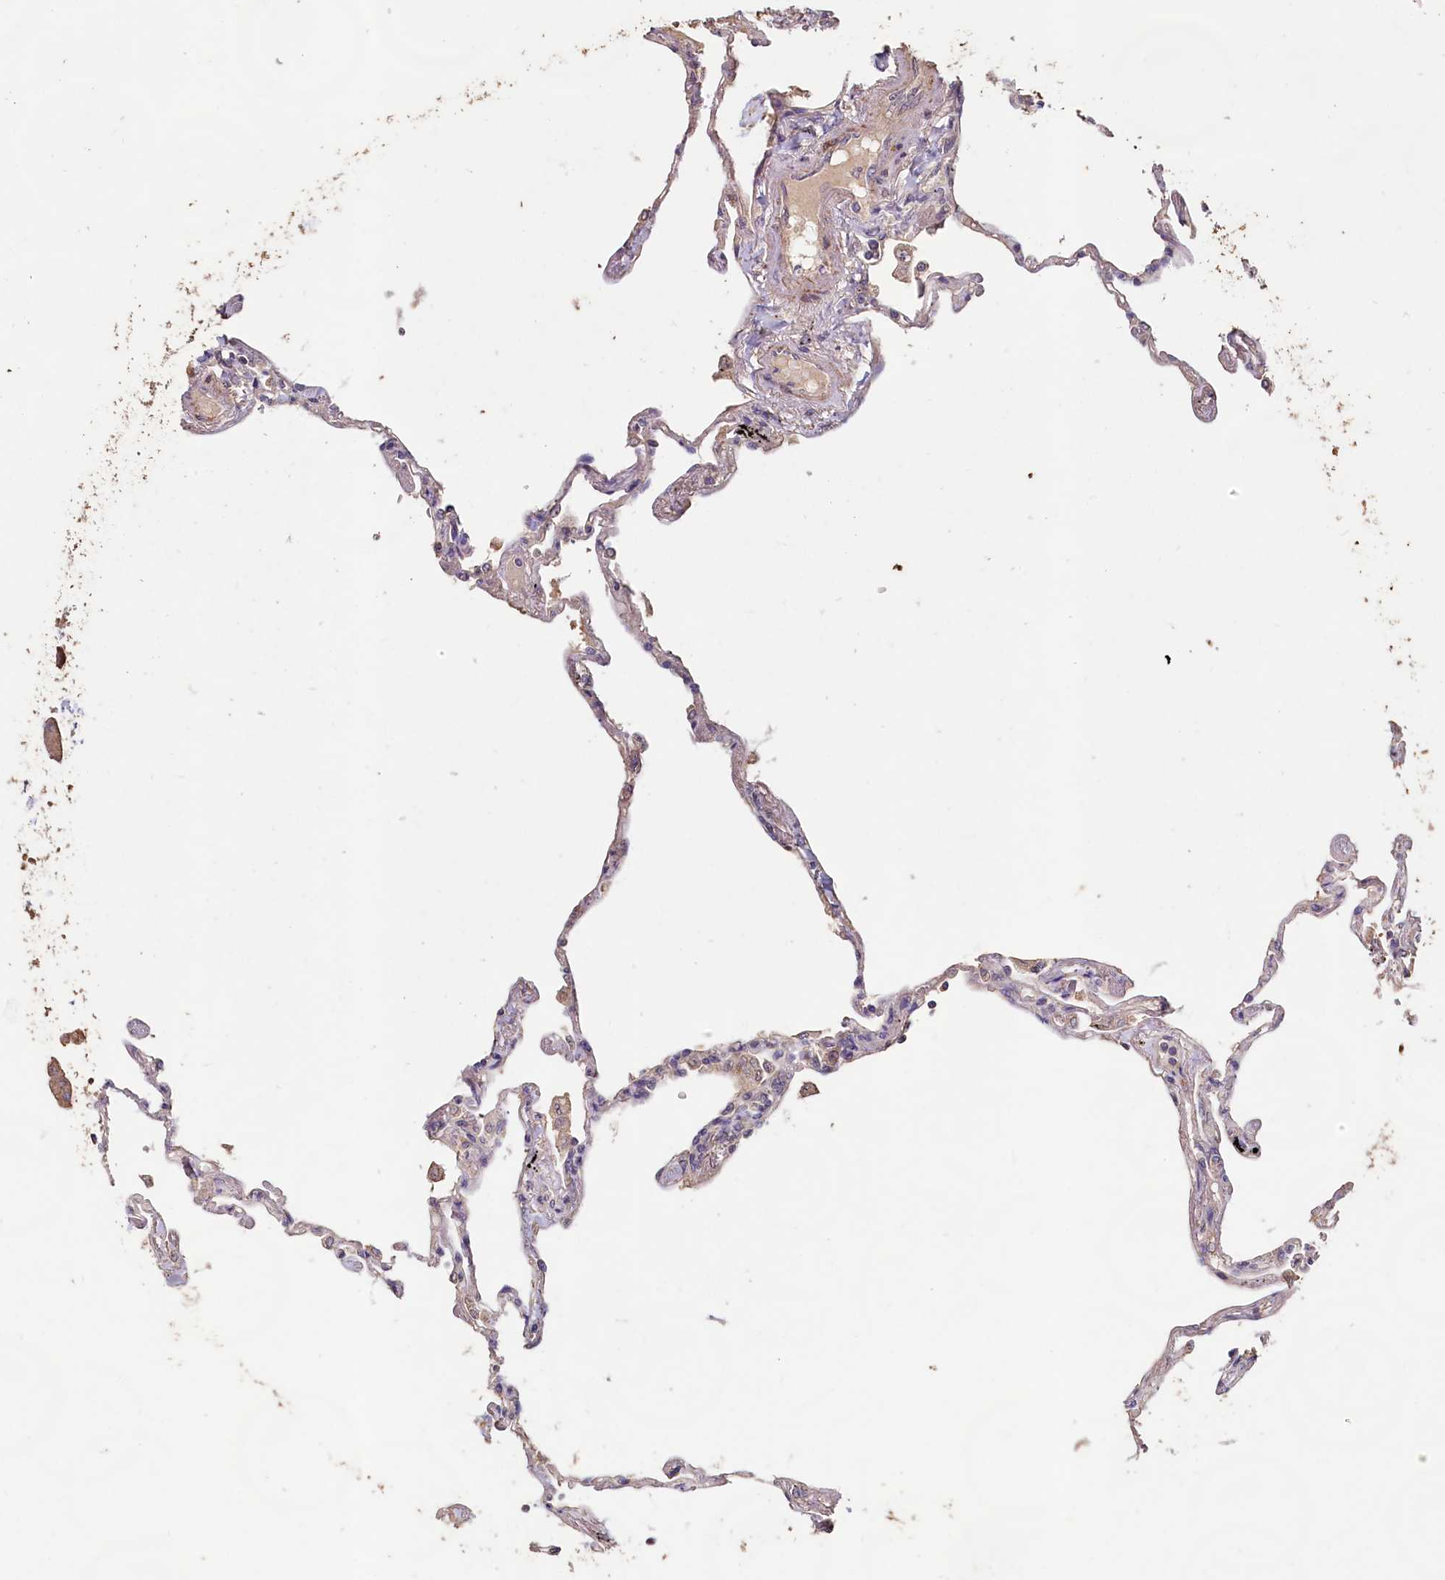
{"staining": {"intensity": "negative", "quantity": "none", "location": "none"}, "tissue": "lung", "cell_type": "Alveolar cells", "image_type": "normal", "snomed": [{"axis": "morphology", "description": "Normal tissue, NOS"}, {"axis": "topography", "description": "Lung"}], "caption": "IHC histopathology image of normal lung stained for a protein (brown), which exhibits no positivity in alveolar cells.", "gene": "FUNDC1", "patient": {"sex": "female", "age": 67}}